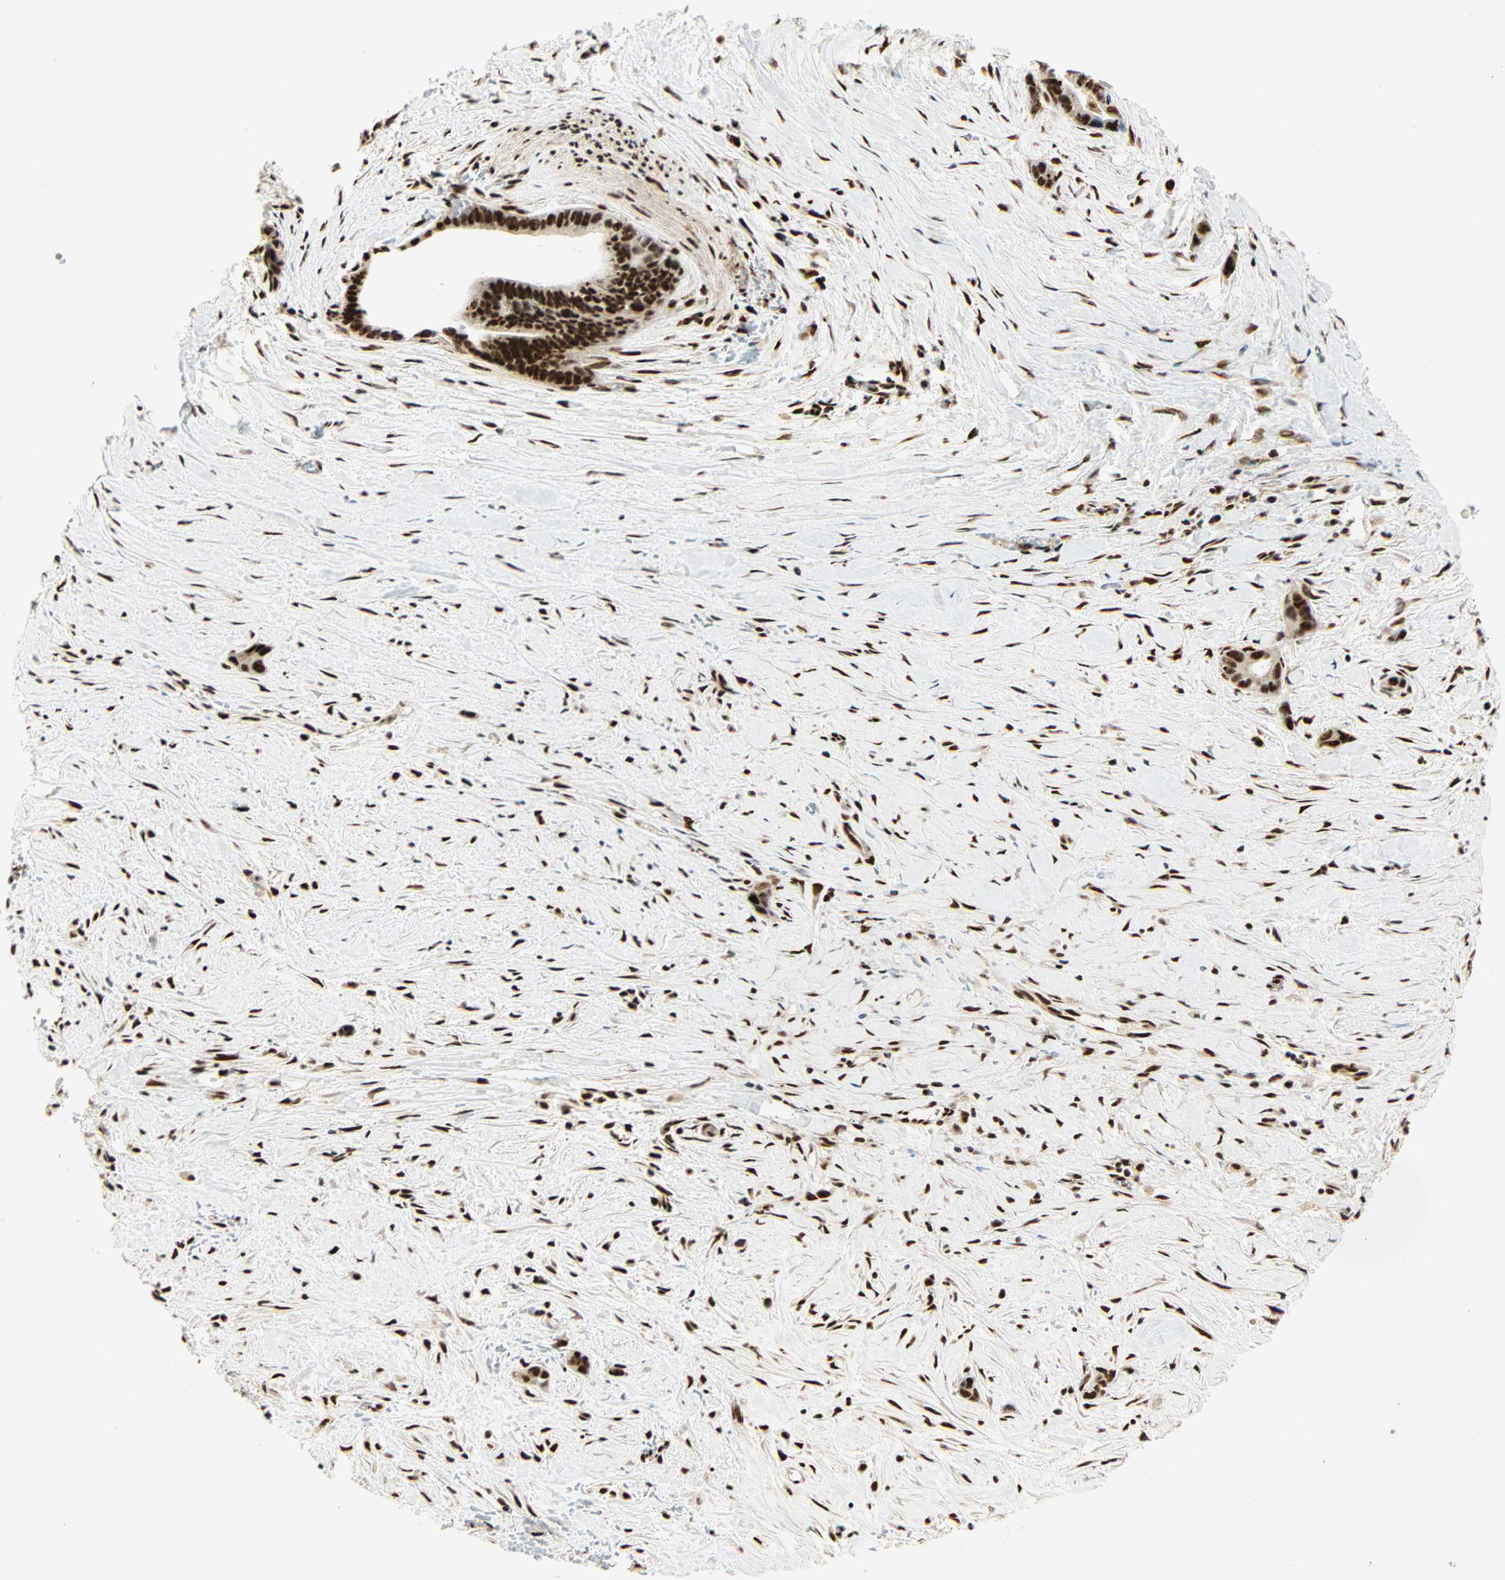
{"staining": {"intensity": "strong", "quantity": ">75%", "location": "nuclear"}, "tissue": "liver cancer", "cell_type": "Tumor cells", "image_type": "cancer", "snomed": [{"axis": "morphology", "description": "Cholangiocarcinoma"}, {"axis": "topography", "description": "Liver"}], "caption": "Tumor cells exhibit high levels of strong nuclear expression in approximately >75% of cells in human cholangiocarcinoma (liver).", "gene": "PNPLA6", "patient": {"sex": "female", "age": 55}}